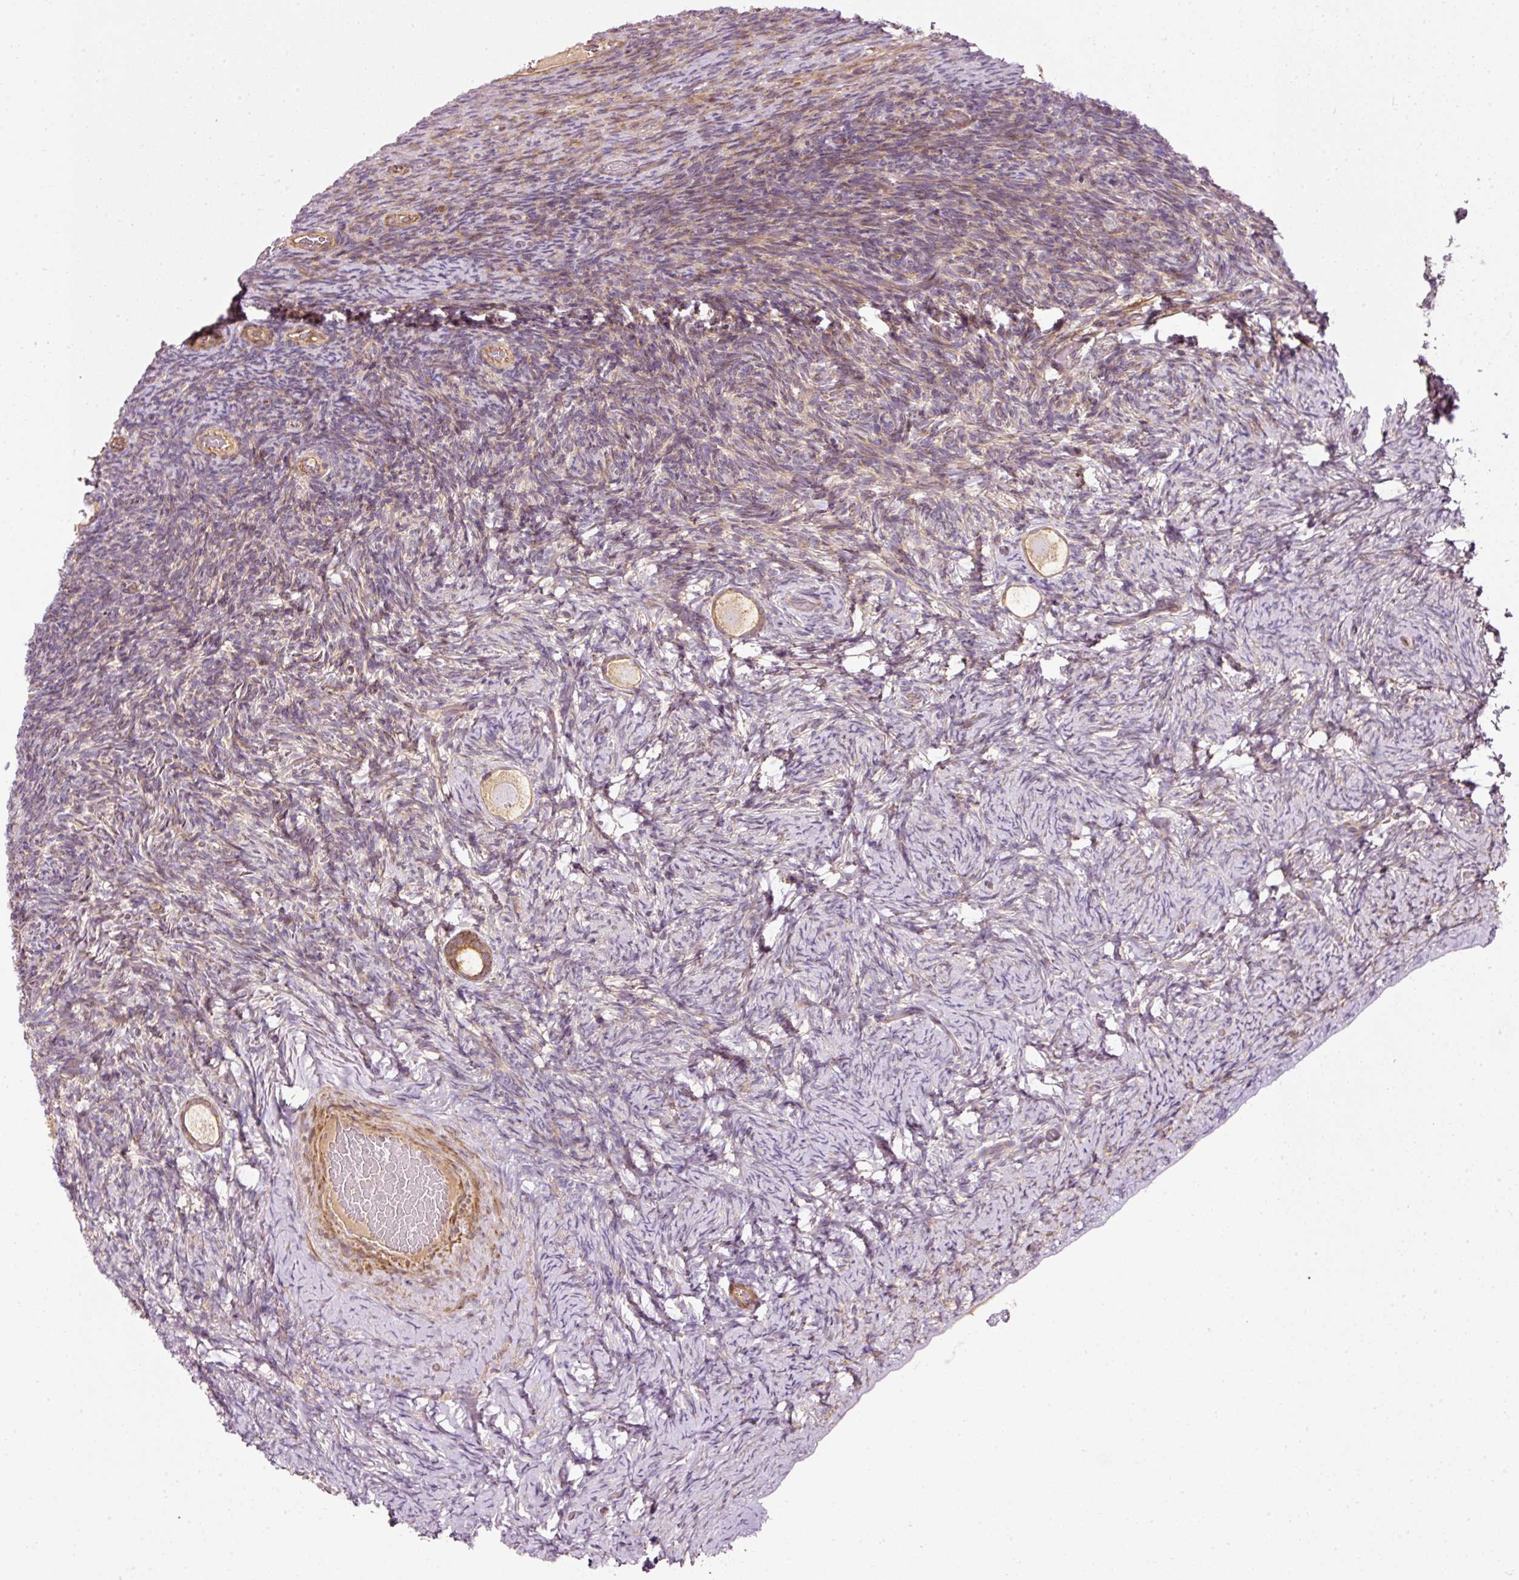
{"staining": {"intensity": "moderate", "quantity": ">75%", "location": "cytoplasmic/membranous"}, "tissue": "ovary", "cell_type": "Follicle cells", "image_type": "normal", "snomed": [{"axis": "morphology", "description": "Normal tissue, NOS"}, {"axis": "topography", "description": "Ovary"}], "caption": "IHC micrograph of unremarkable ovary: ovary stained using IHC reveals medium levels of moderate protein expression localized specifically in the cytoplasmic/membranous of follicle cells, appearing as a cytoplasmic/membranous brown color.", "gene": "NAPA", "patient": {"sex": "female", "age": 34}}